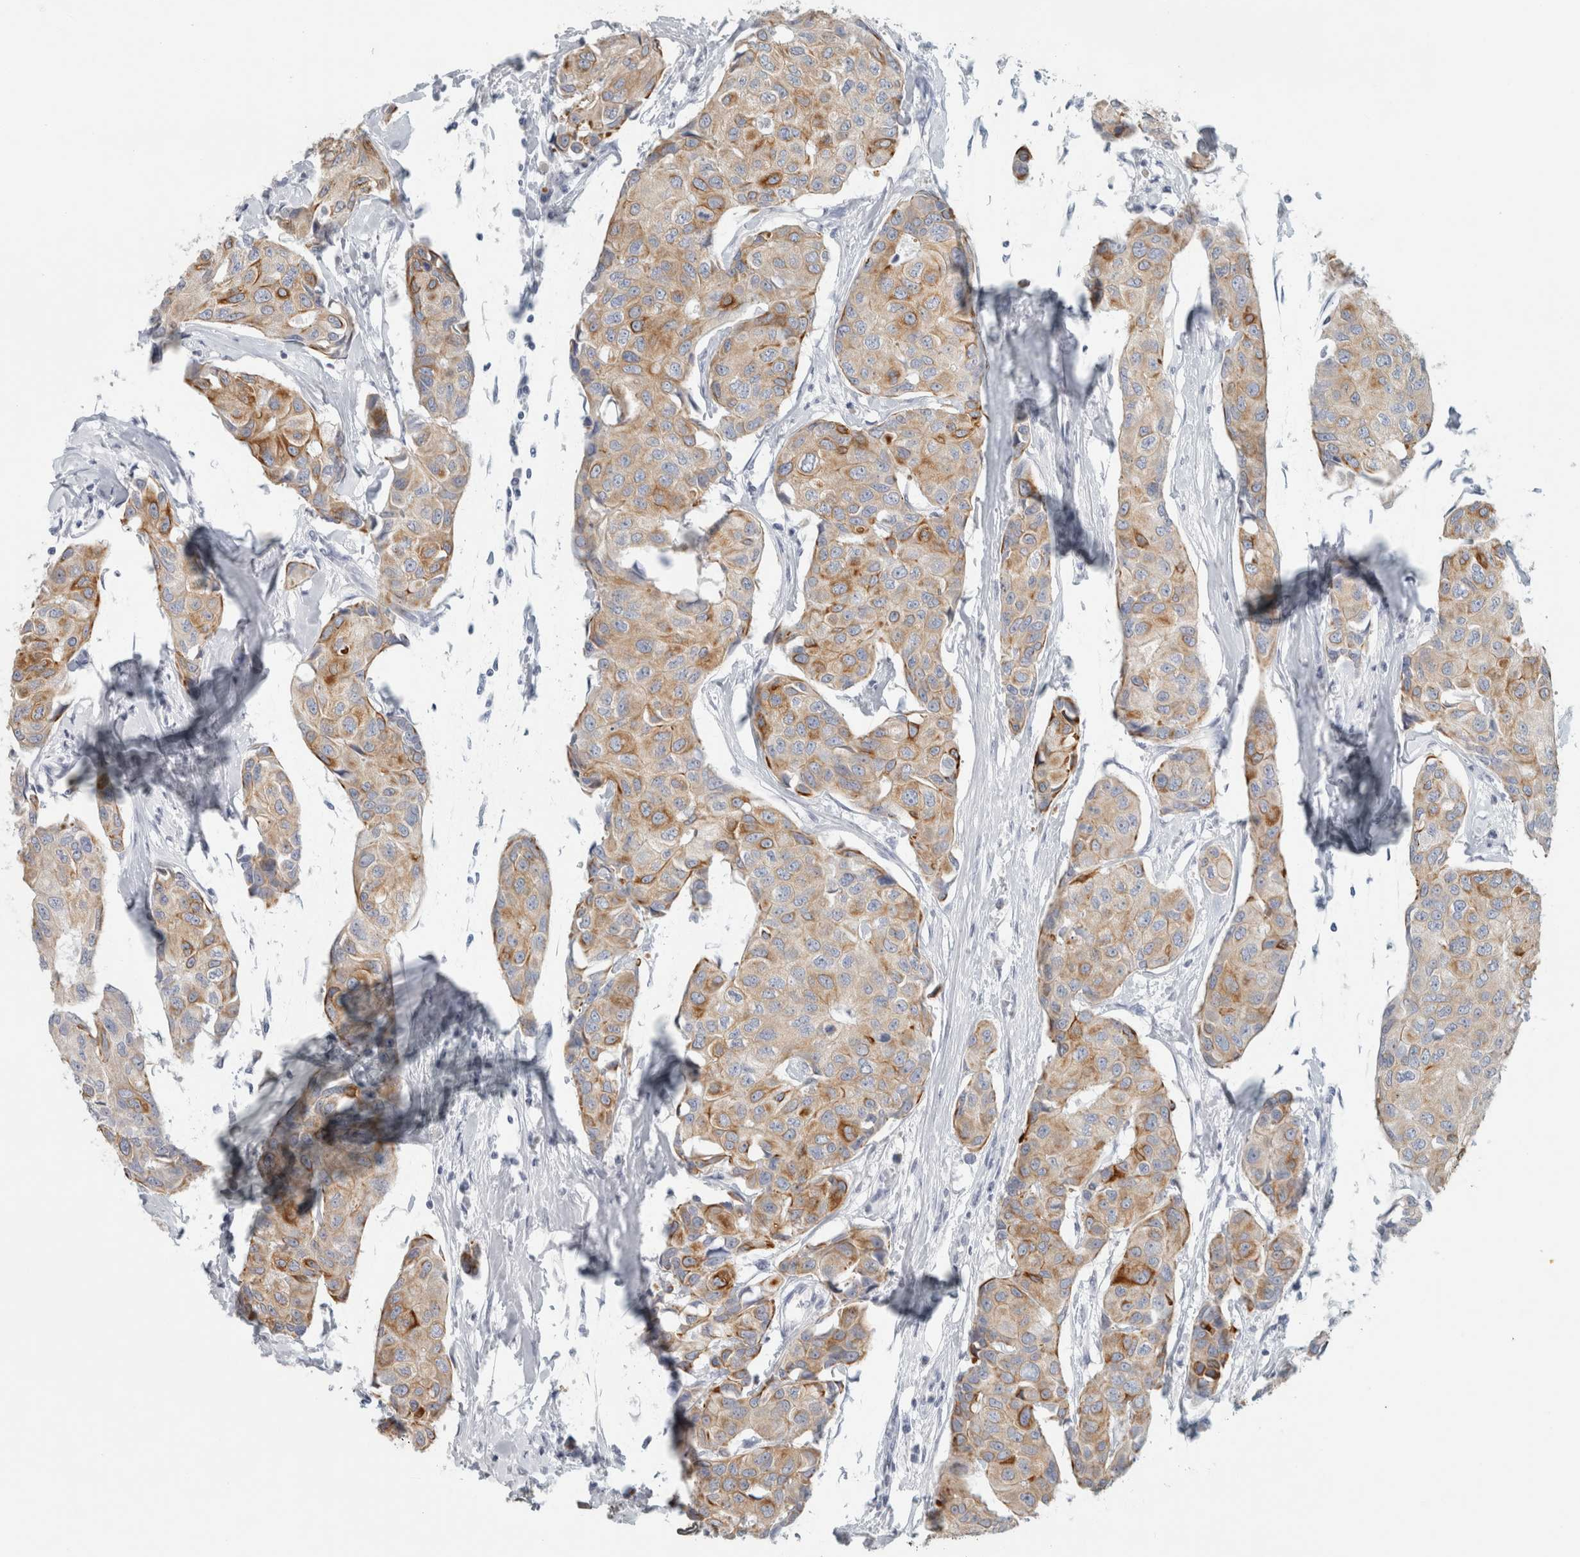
{"staining": {"intensity": "moderate", "quantity": ">75%", "location": "cytoplasmic/membranous"}, "tissue": "breast cancer", "cell_type": "Tumor cells", "image_type": "cancer", "snomed": [{"axis": "morphology", "description": "Duct carcinoma"}, {"axis": "topography", "description": "Breast"}], "caption": "High-power microscopy captured an immunohistochemistry (IHC) micrograph of infiltrating ductal carcinoma (breast), revealing moderate cytoplasmic/membranous positivity in about >75% of tumor cells. Using DAB (3,3'-diaminobenzidine) (brown) and hematoxylin (blue) stains, captured at high magnification using brightfield microscopy.", "gene": "SLC28A3", "patient": {"sex": "female", "age": 80}}